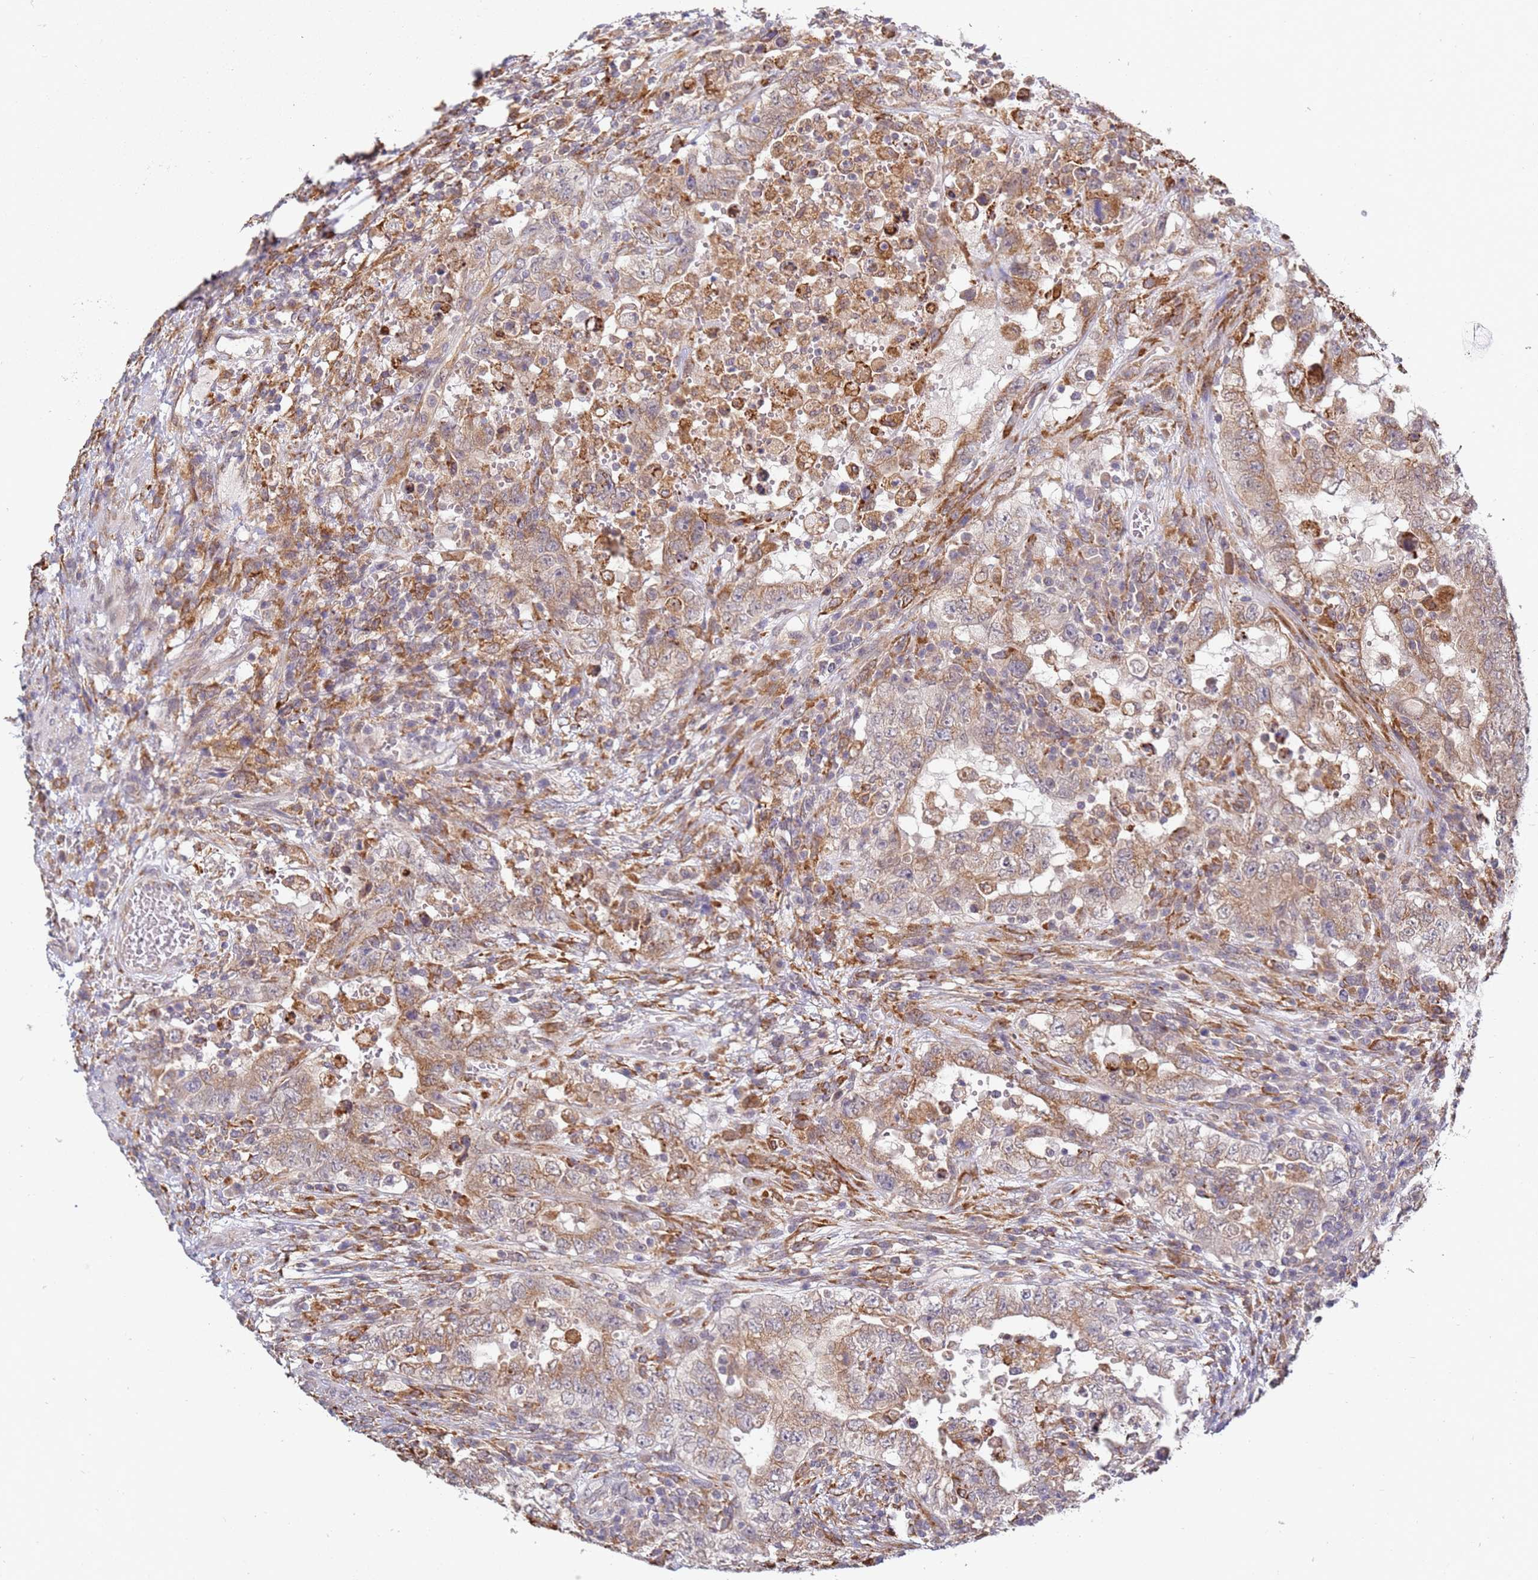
{"staining": {"intensity": "moderate", "quantity": ">75%", "location": "cytoplasmic/membranous"}, "tissue": "testis cancer", "cell_type": "Tumor cells", "image_type": "cancer", "snomed": [{"axis": "morphology", "description": "Carcinoma, Embryonal, NOS"}, {"axis": "topography", "description": "Testis"}], "caption": "Tumor cells display moderate cytoplasmic/membranous expression in about >75% of cells in embryonal carcinoma (testis).", "gene": "VRK2", "patient": {"sex": "male", "age": 26}}